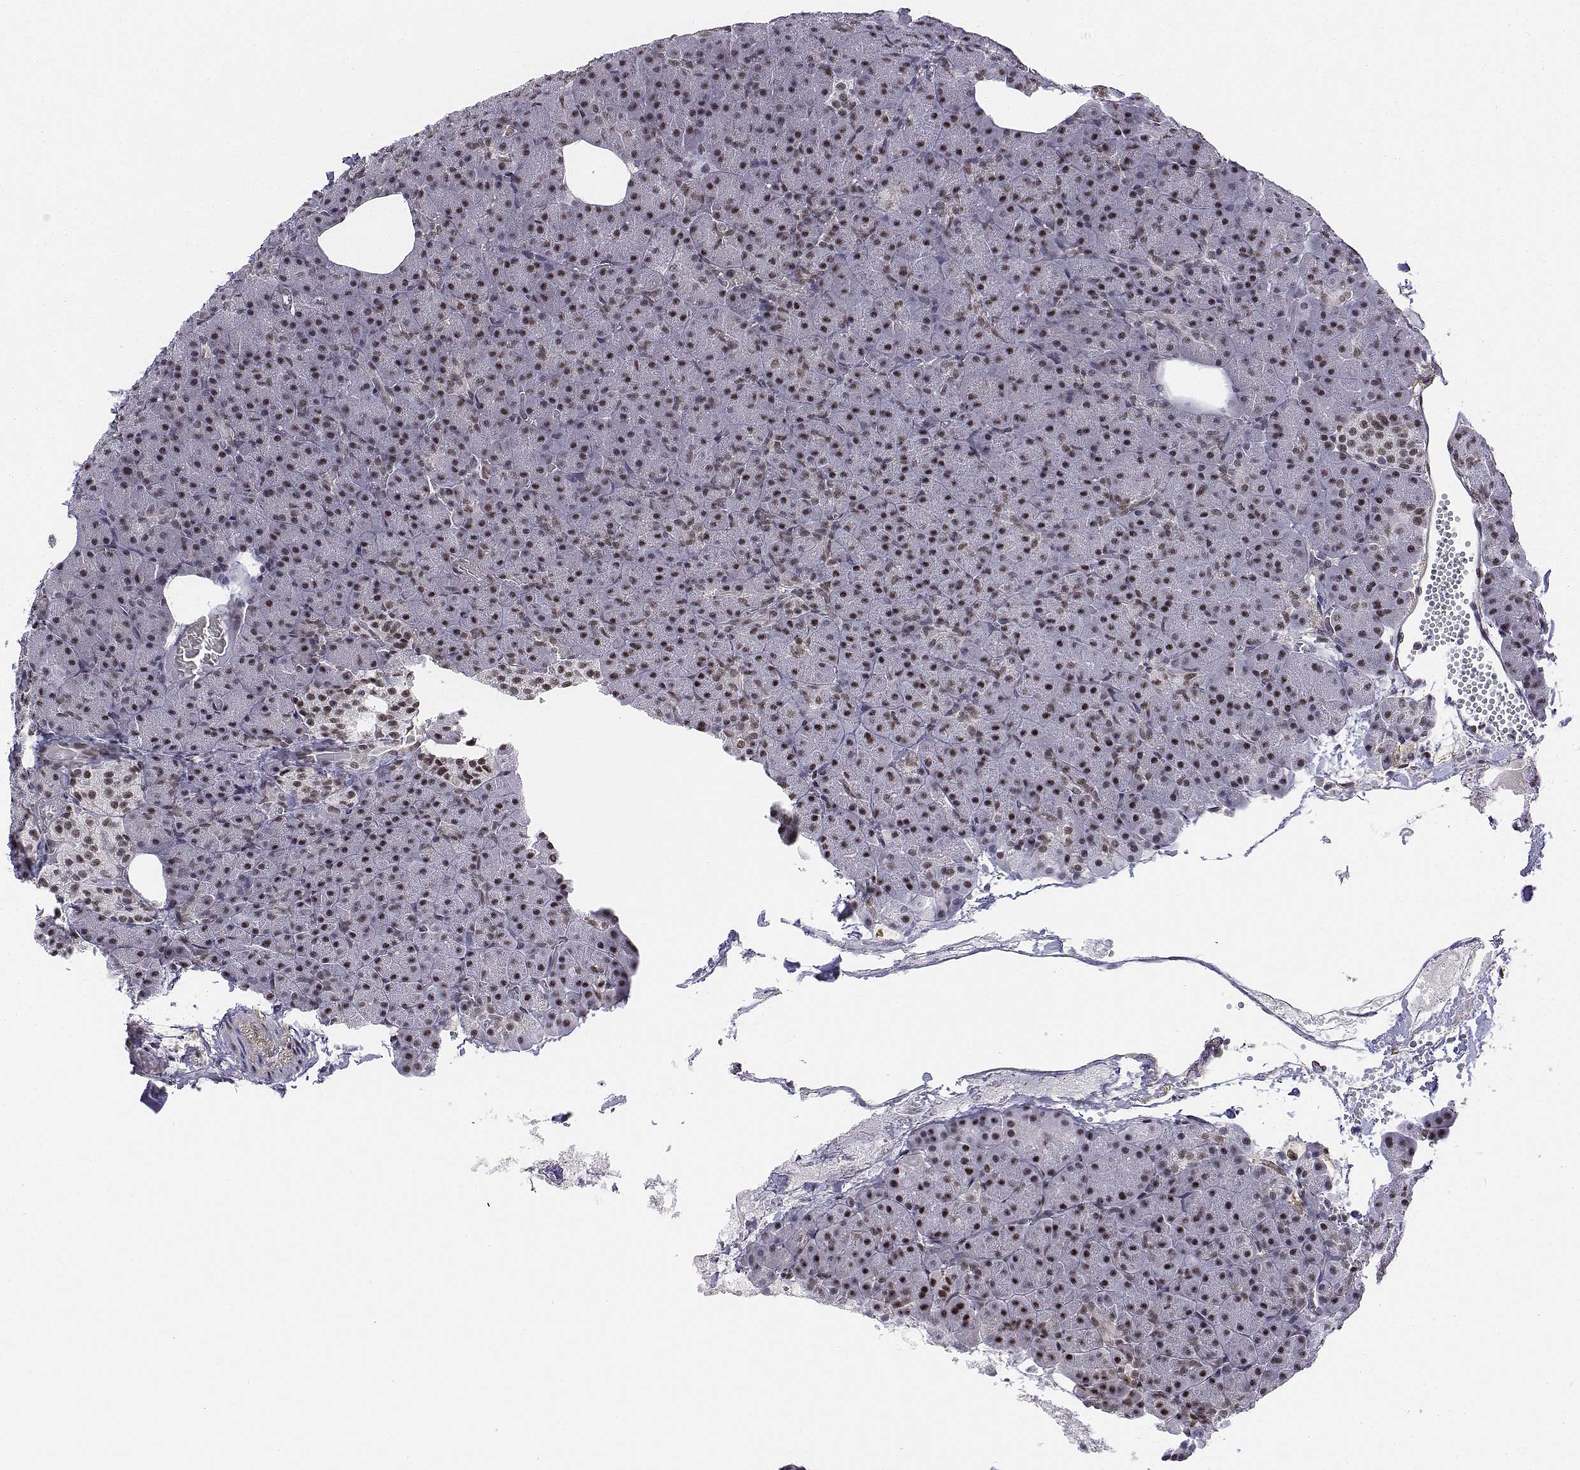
{"staining": {"intensity": "moderate", "quantity": ">75%", "location": "nuclear"}, "tissue": "pancreas", "cell_type": "Exocrine glandular cells", "image_type": "normal", "snomed": [{"axis": "morphology", "description": "Normal tissue, NOS"}, {"axis": "topography", "description": "Pancreas"}], "caption": "Unremarkable pancreas shows moderate nuclear expression in about >75% of exocrine glandular cells.", "gene": "SETD1A", "patient": {"sex": "female", "age": 74}}